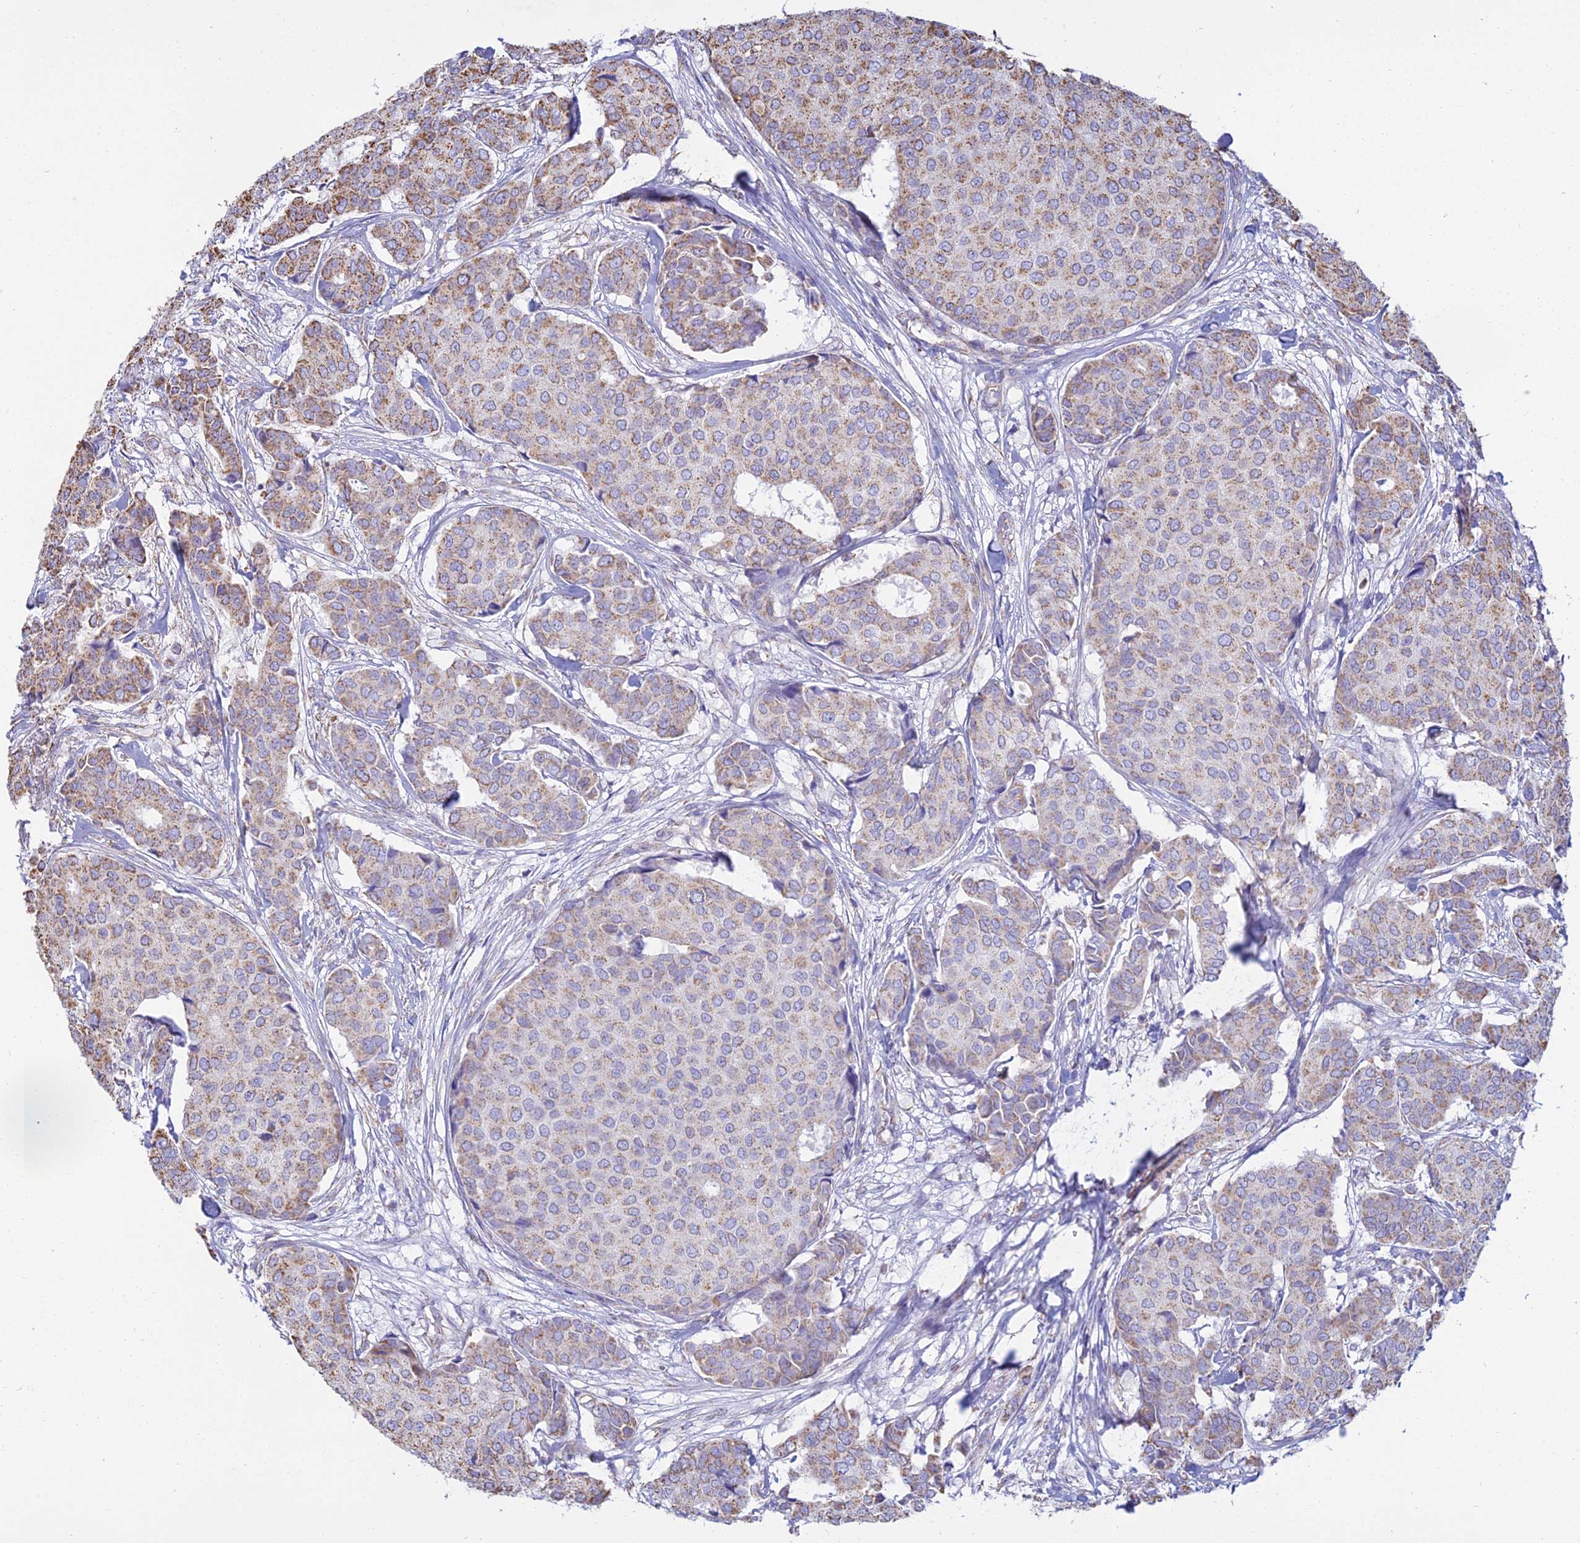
{"staining": {"intensity": "moderate", "quantity": "<25%", "location": "cytoplasmic/membranous"}, "tissue": "breast cancer", "cell_type": "Tumor cells", "image_type": "cancer", "snomed": [{"axis": "morphology", "description": "Duct carcinoma"}, {"axis": "topography", "description": "Breast"}], "caption": "High-magnification brightfield microscopy of breast cancer (intraductal carcinoma) stained with DAB (brown) and counterstained with hematoxylin (blue). tumor cells exhibit moderate cytoplasmic/membranous positivity is identified in approximately<25% of cells. The staining was performed using DAB to visualize the protein expression in brown, while the nuclei were stained in blue with hematoxylin (Magnification: 20x).", "gene": "OR2W3", "patient": {"sex": "female", "age": 75}}